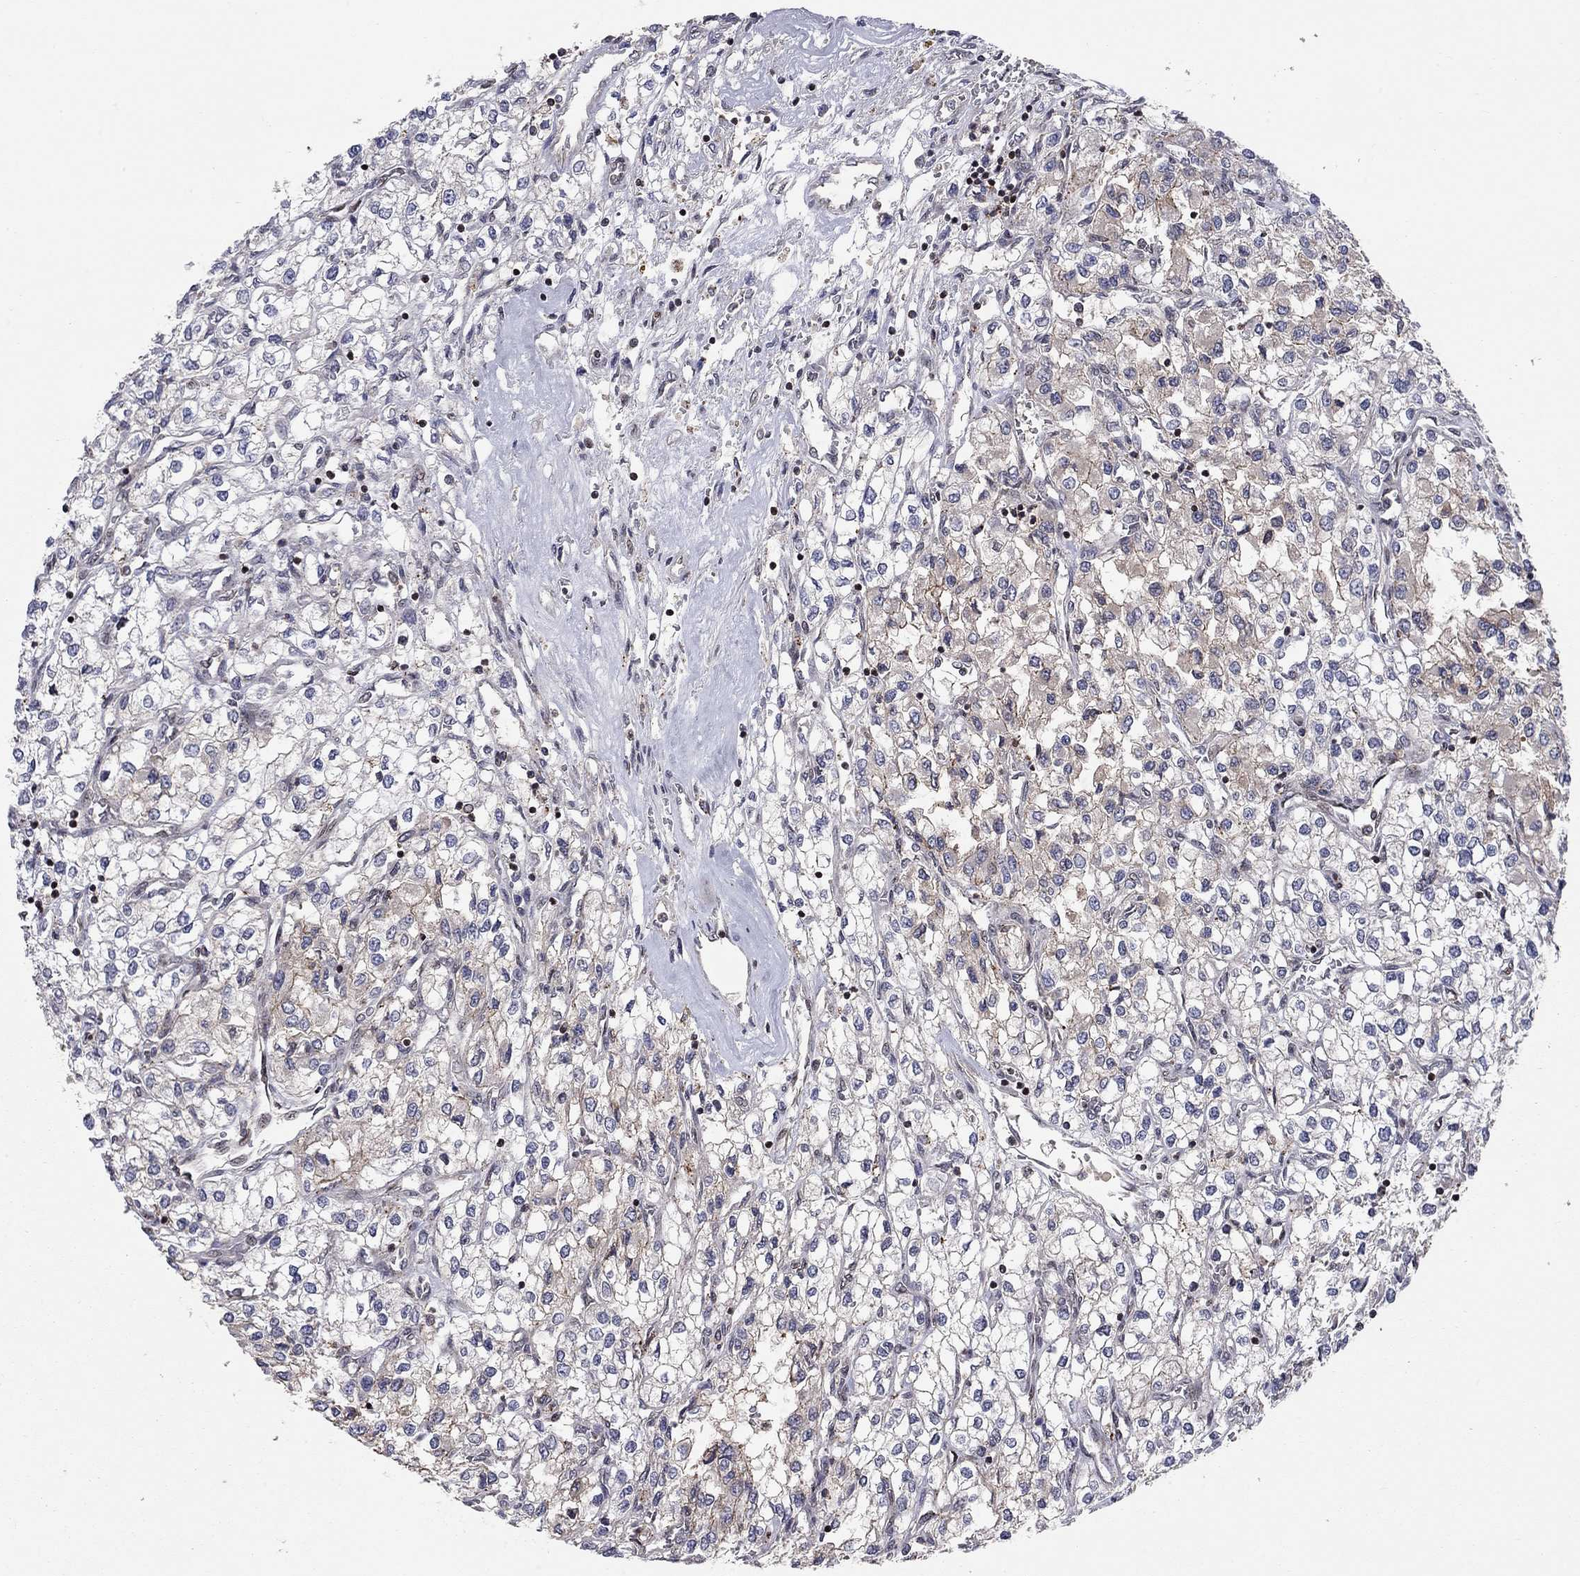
{"staining": {"intensity": "negative", "quantity": "none", "location": "none"}, "tissue": "renal cancer", "cell_type": "Tumor cells", "image_type": "cancer", "snomed": [{"axis": "morphology", "description": "Adenocarcinoma, NOS"}, {"axis": "topography", "description": "Kidney"}], "caption": "The histopathology image reveals no significant positivity in tumor cells of renal adenocarcinoma. (DAB (3,3'-diaminobenzidine) immunohistochemistry (IHC), high magnification).", "gene": "ERN2", "patient": {"sex": "male", "age": 80}}